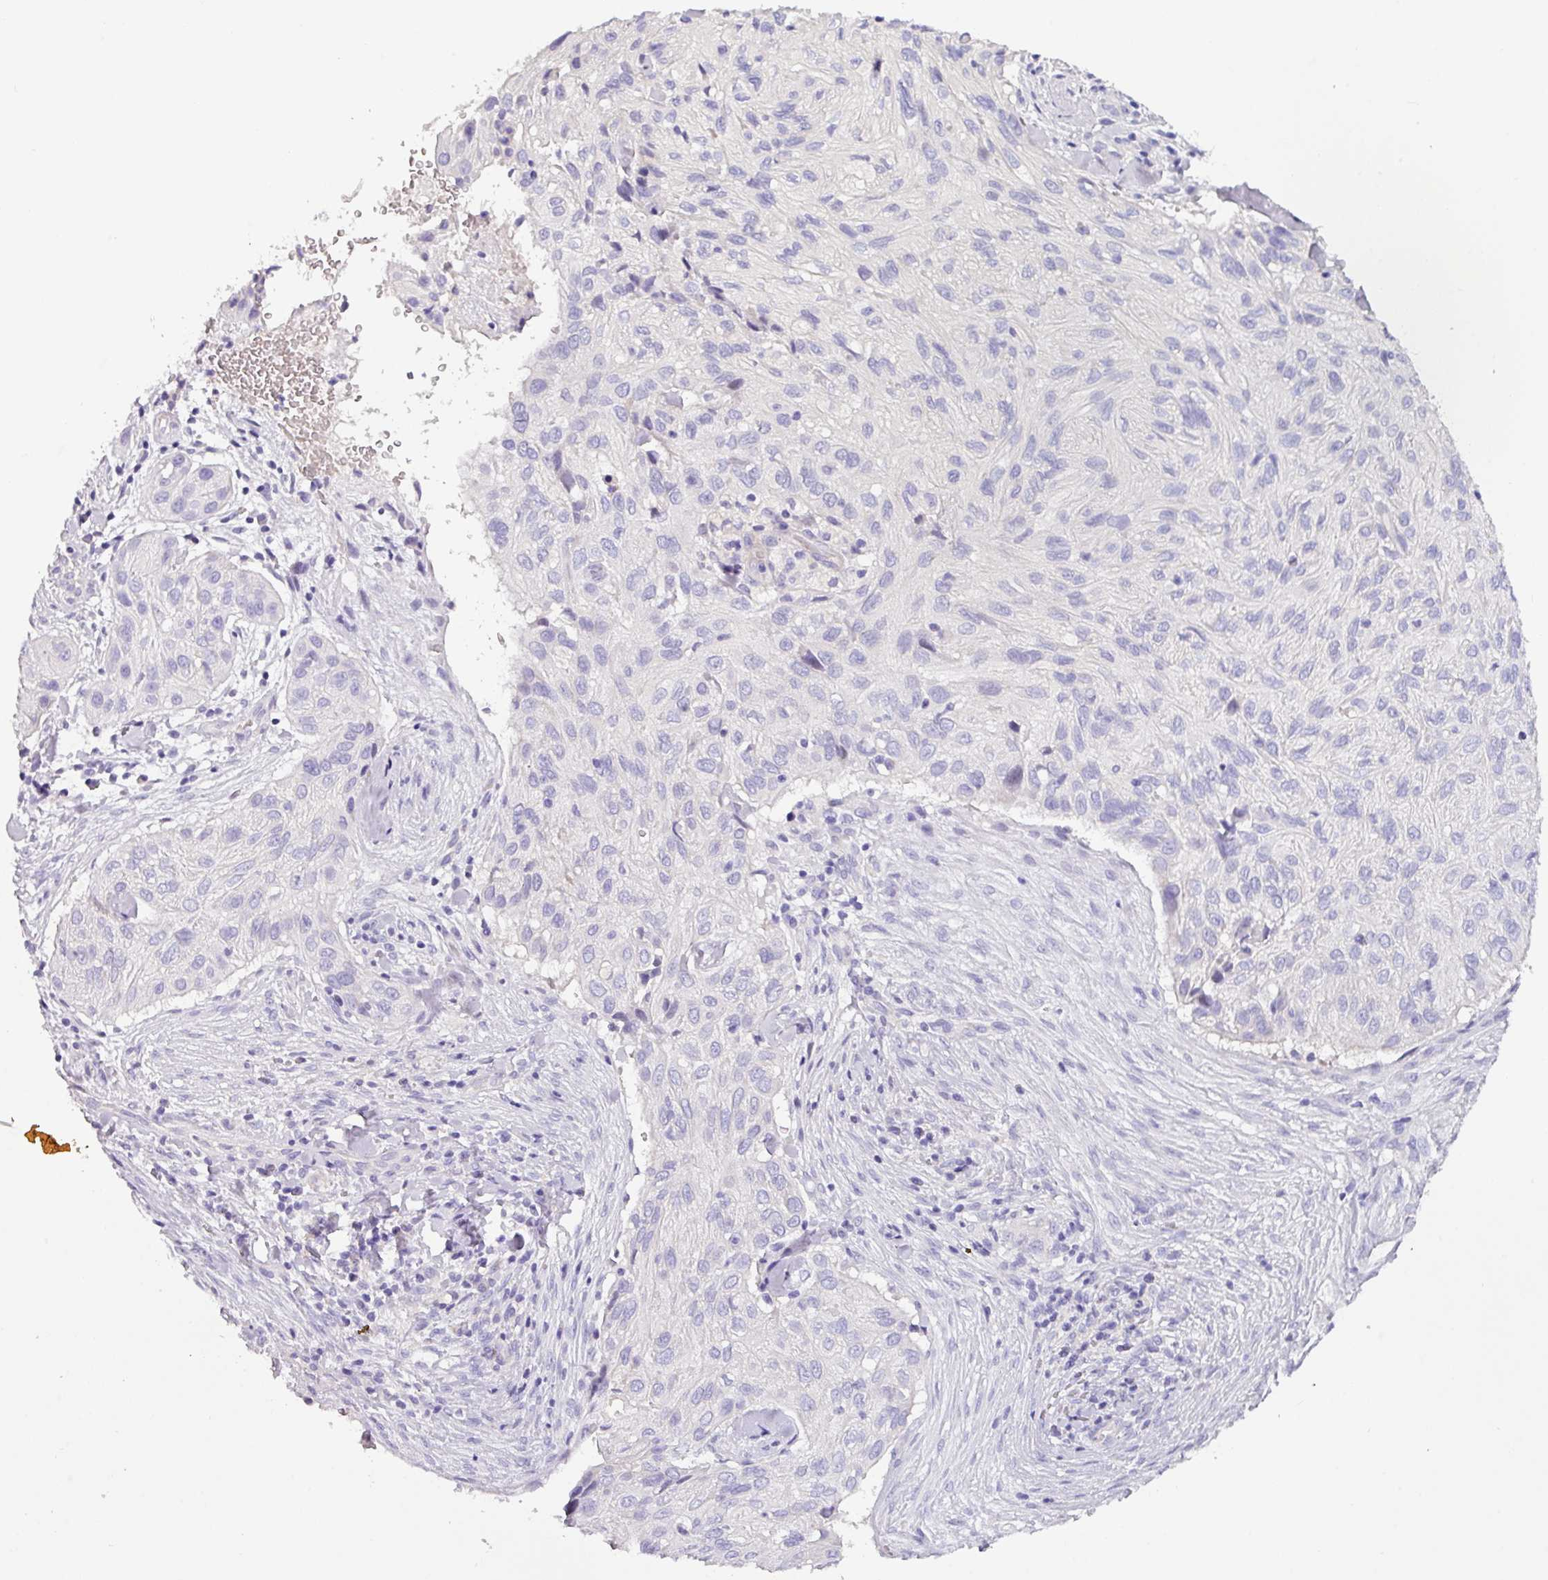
{"staining": {"intensity": "negative", "quantity": "none", "location": "none"}, "tissue": "skin cancer", "cell_type": "Tumor cells", "image_type": "cancer", "snomed": [{"axis": "morphology", "description": "Squamous cell carcinoma, NOS"}, {"axis": "topography", "description": "Skin"}], "caption": "Tumor cells are negative for protein expression in human skin cancer (squamous cell carcinoma).", "gene": "RGS16", "patient": {"sex": "male", "age": 82}}